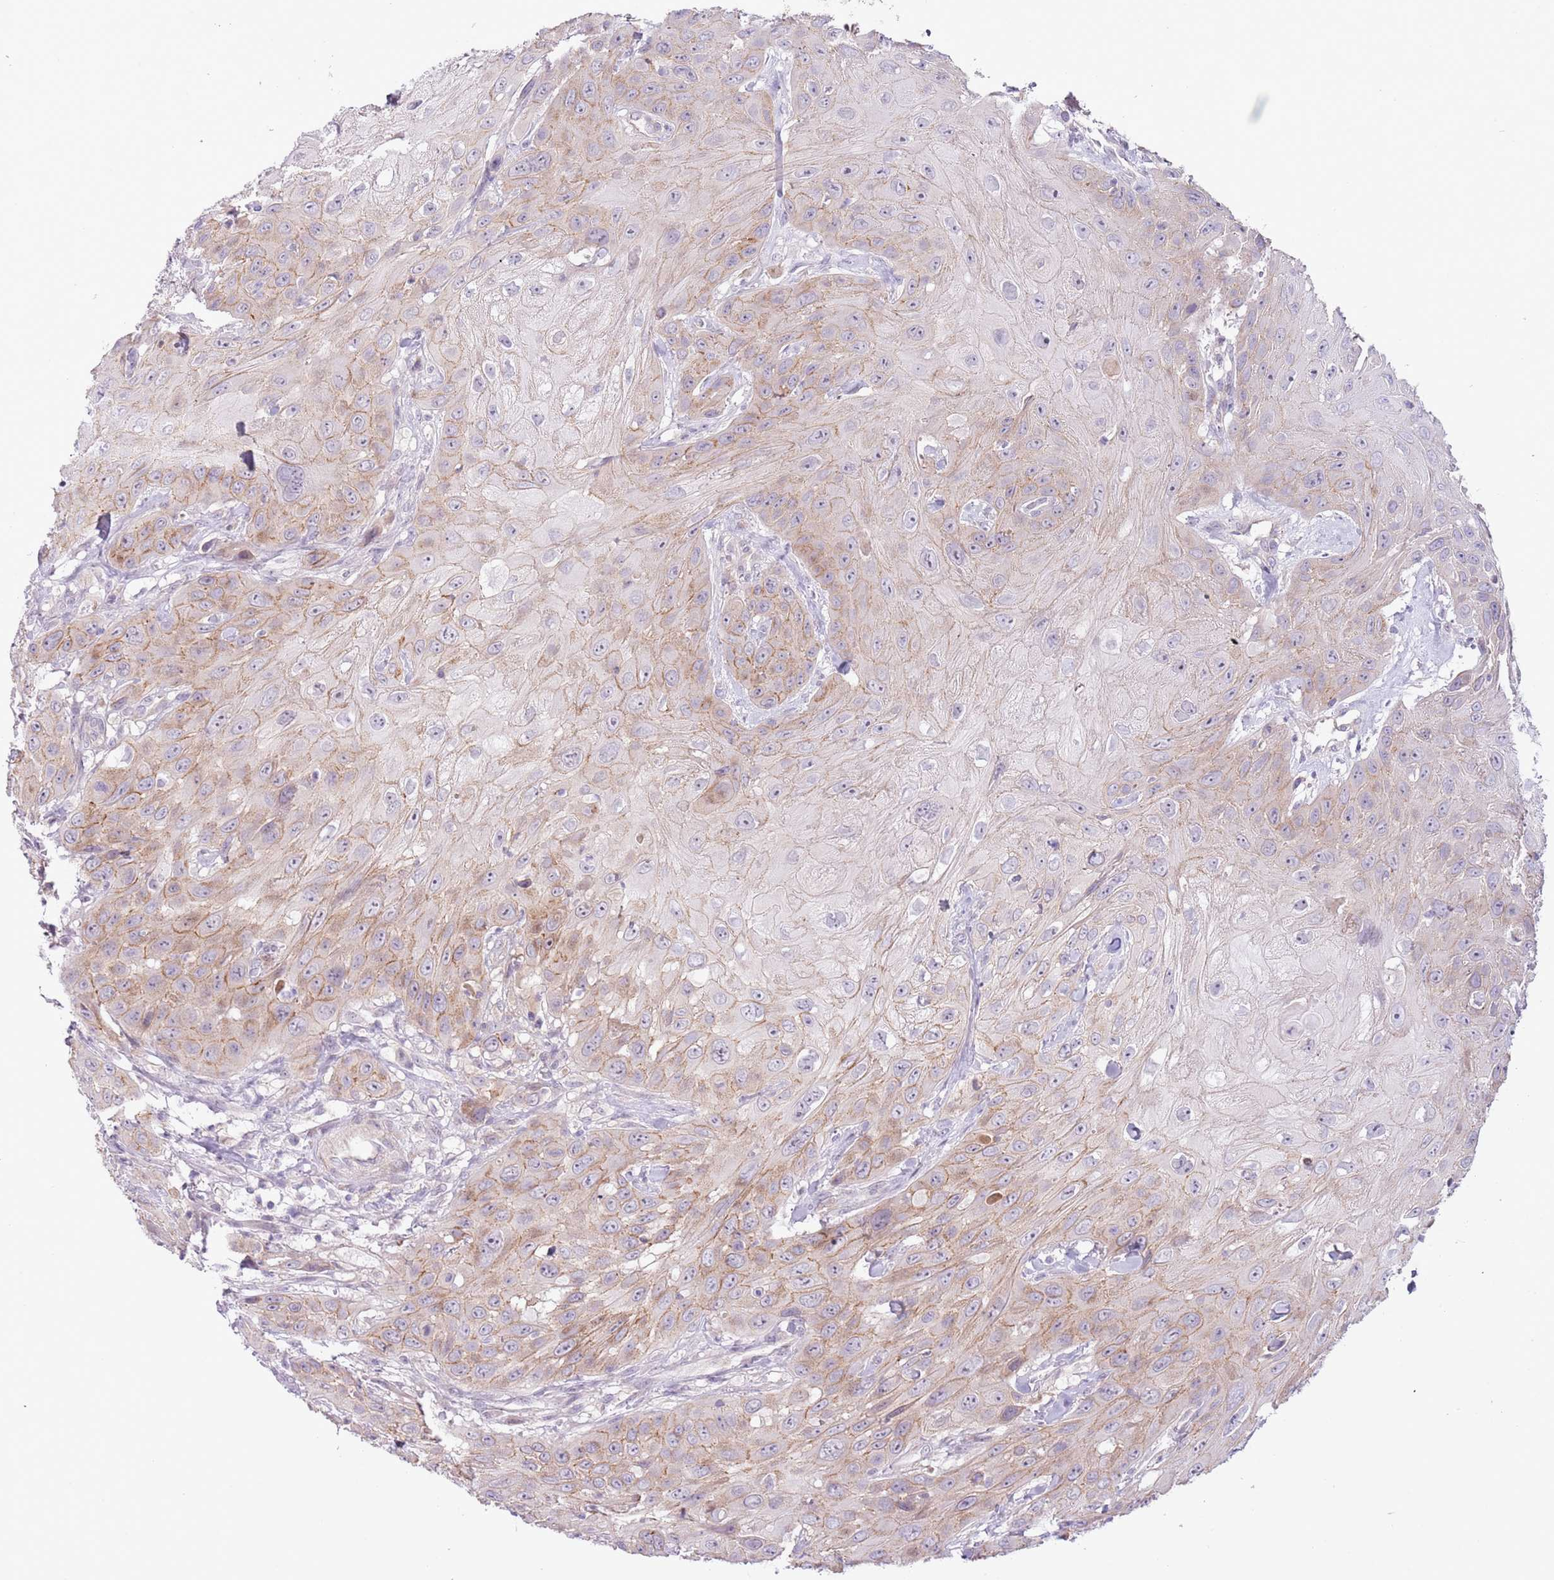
{"staining": {"intensity": "weak", "quantity": "25%-75%", "location": "cytoplasmic/membranous"}, "tissue": "head and neck cancer", "cell_type": "Tumor cells", "image_type": "cancer", "snomed": [{"axis": "morphology", "description": "Squamous cell carcinoma, NOS"}, {"axis": "topography", "description": "Head-Neck"}], "caption": "Immunohistochemical staining of human head and neck cancer shows weak cytoplasmic/membranous protein positivity in approximately 25%-75% of tumor cells.", "gene": "MRO", "patient": {"sex": "male", "age": 81}}